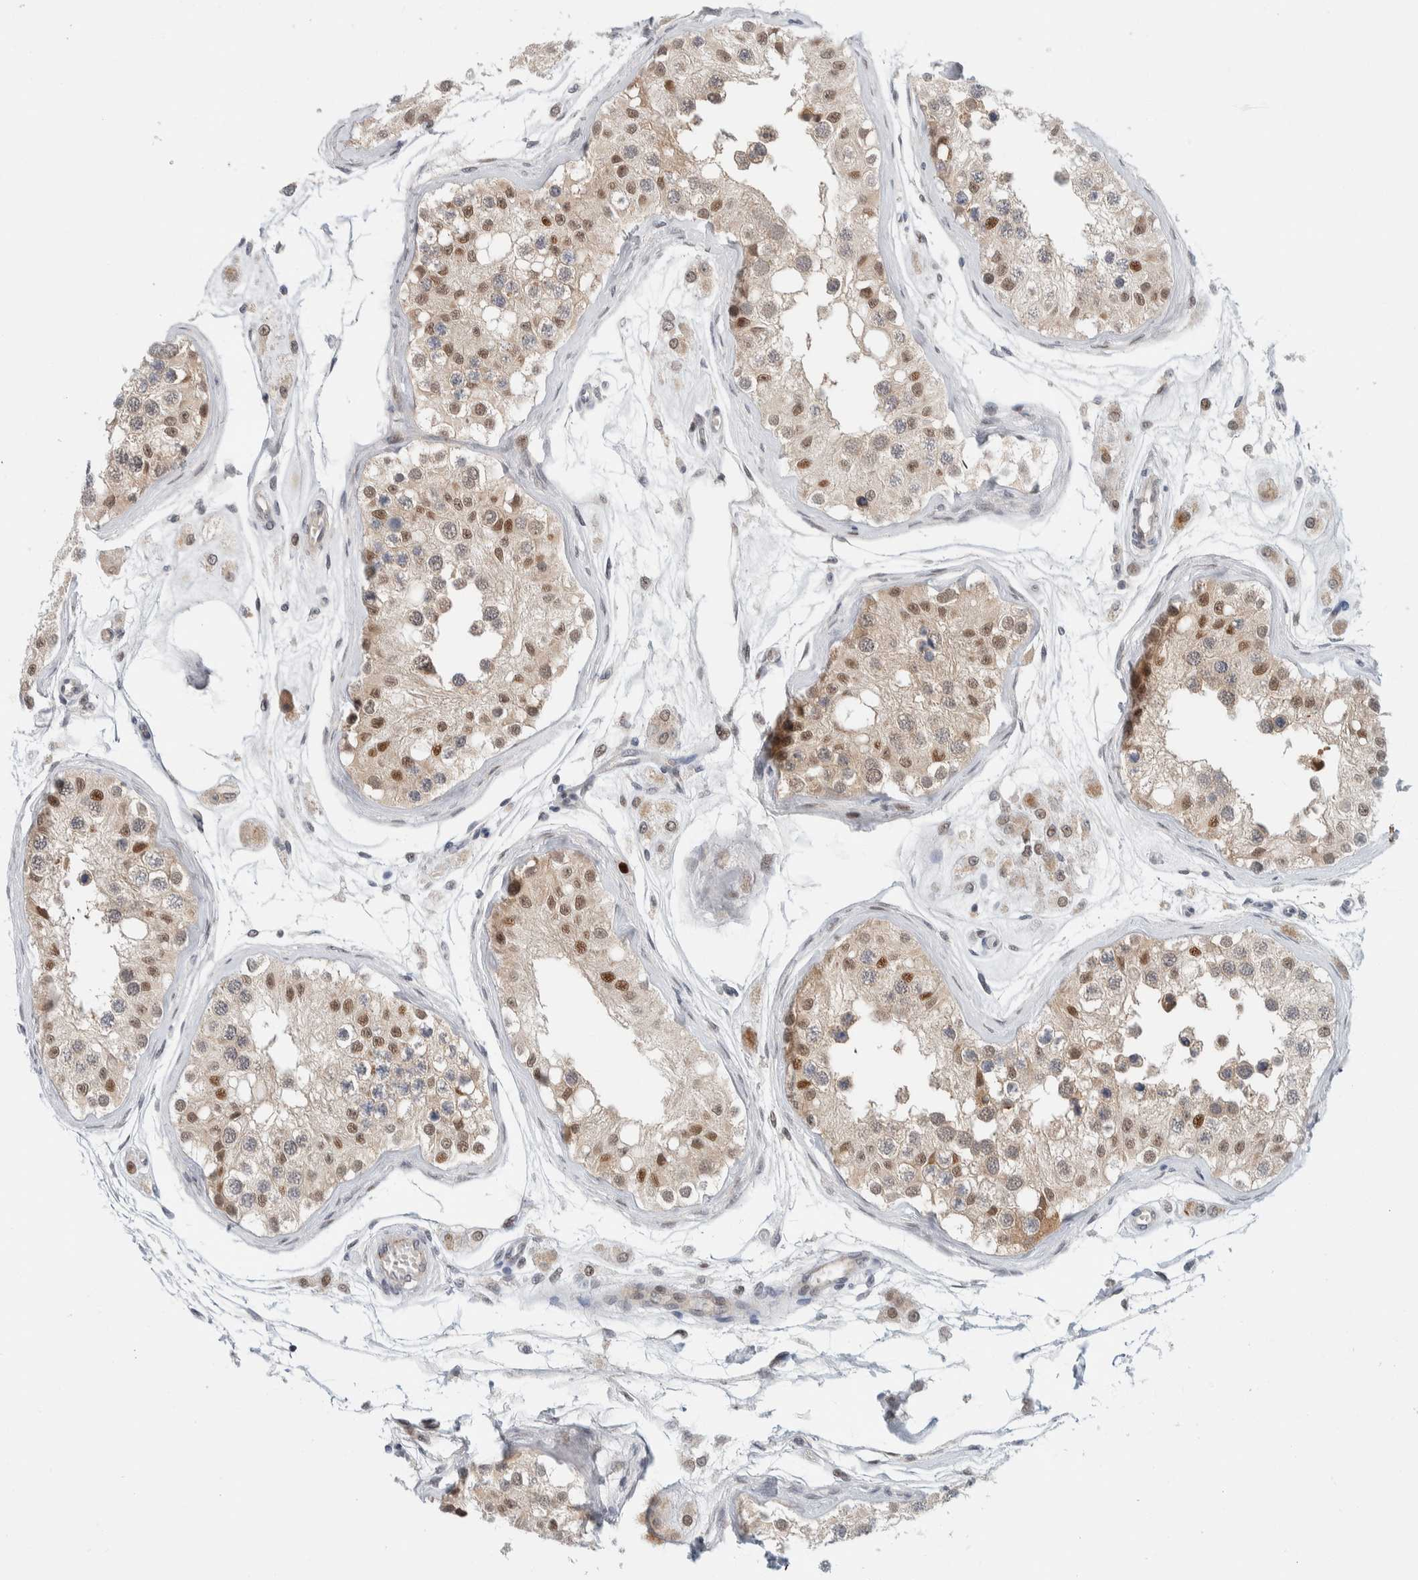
{"staining": {"intensity": "moderate", "quantity": ">75%", "location": "cytoplasmic/membranous,nuclear"}, "tissue": "testis", "cell_type": "Cells in seminiferous ducts", "image_type": "normal", "snomed": [{"axis": "morphology", "description": "Normal tissue, NOS"}, {"axis": "morphology", "description": "Adenocarcinoma, metastatic, NOS"}, {"axis": "topography", "description": "Testis"}], "caption": "A high-resolution micrograph shows immunohistochemistry (IHC) staining of unremarkable testis, which exhibits moderate cytoplasmic/membranous,nuclear expression in about >75% of cells in seminiferous ducts. (brown staining indicates protein expression, while blue staining denotes nuclei).", "gene": "NCR3LG1", "patient": {"sex": "male", "age": 26}}